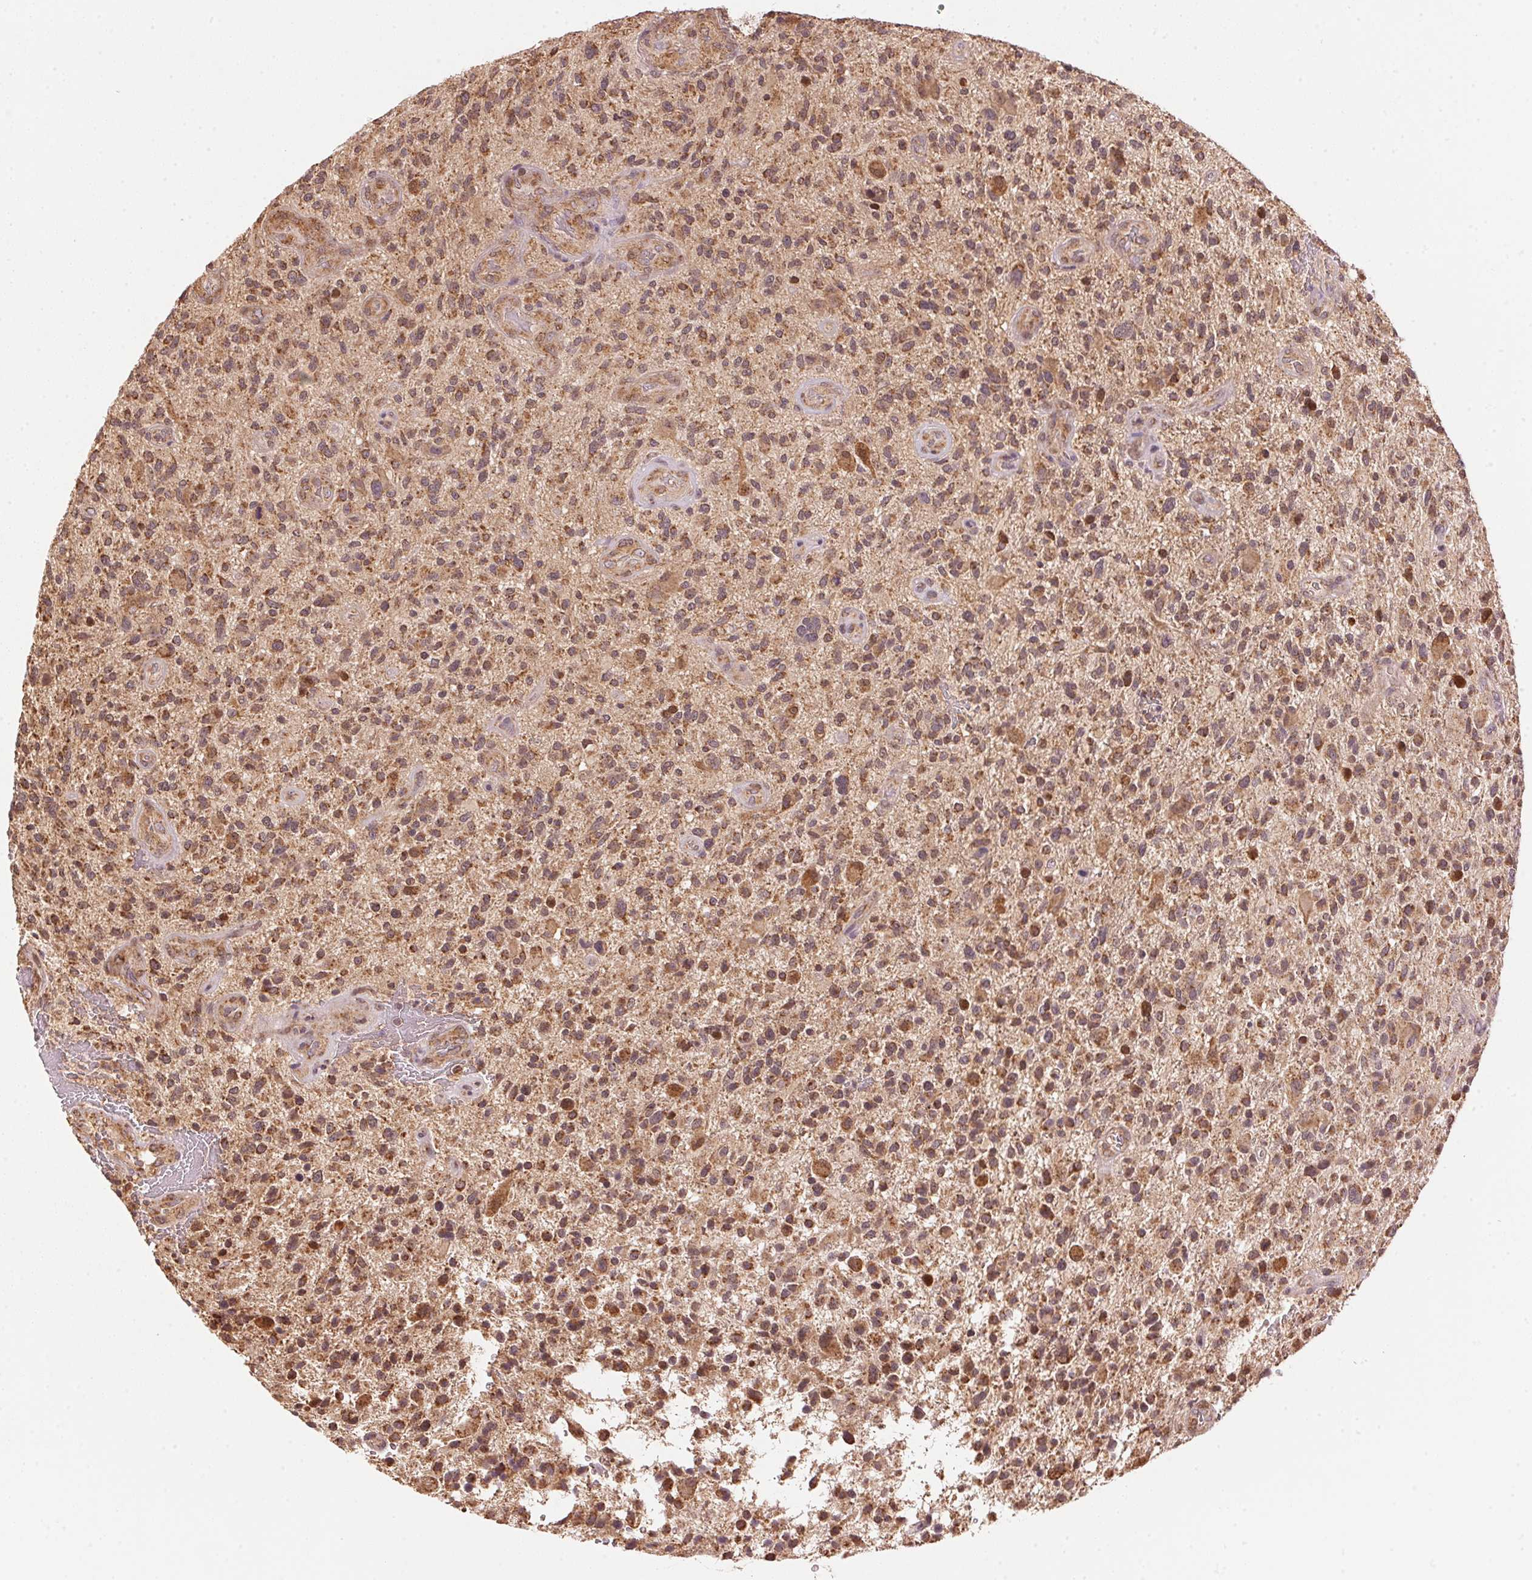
{"staining": {"intensity": "moderate", "quantity": ">75%", "location": "cytoplasmic/membranous"}, "tissue": "glioma", "cell_type": "Tumor cells", "image_type": "cancer", "snomed": [{"axis": "morphology", "description": "Glioma, malignant, High grade"}, {"axis": "topography", "description": "Brain"}], "caption": "Glioma was stained to show a protein in brown. There is medium levels of moderate cytoplasmic/membranous staining in approximately >75% of tumor cells. The staining was performed using DAB to visualize the protein expression in brown, while the nuclei were stained in blue with hematoxylin (Magnification: 20x).", "gene": "ARHGAP6", "patient": {"sex": "male", "age": 47}}